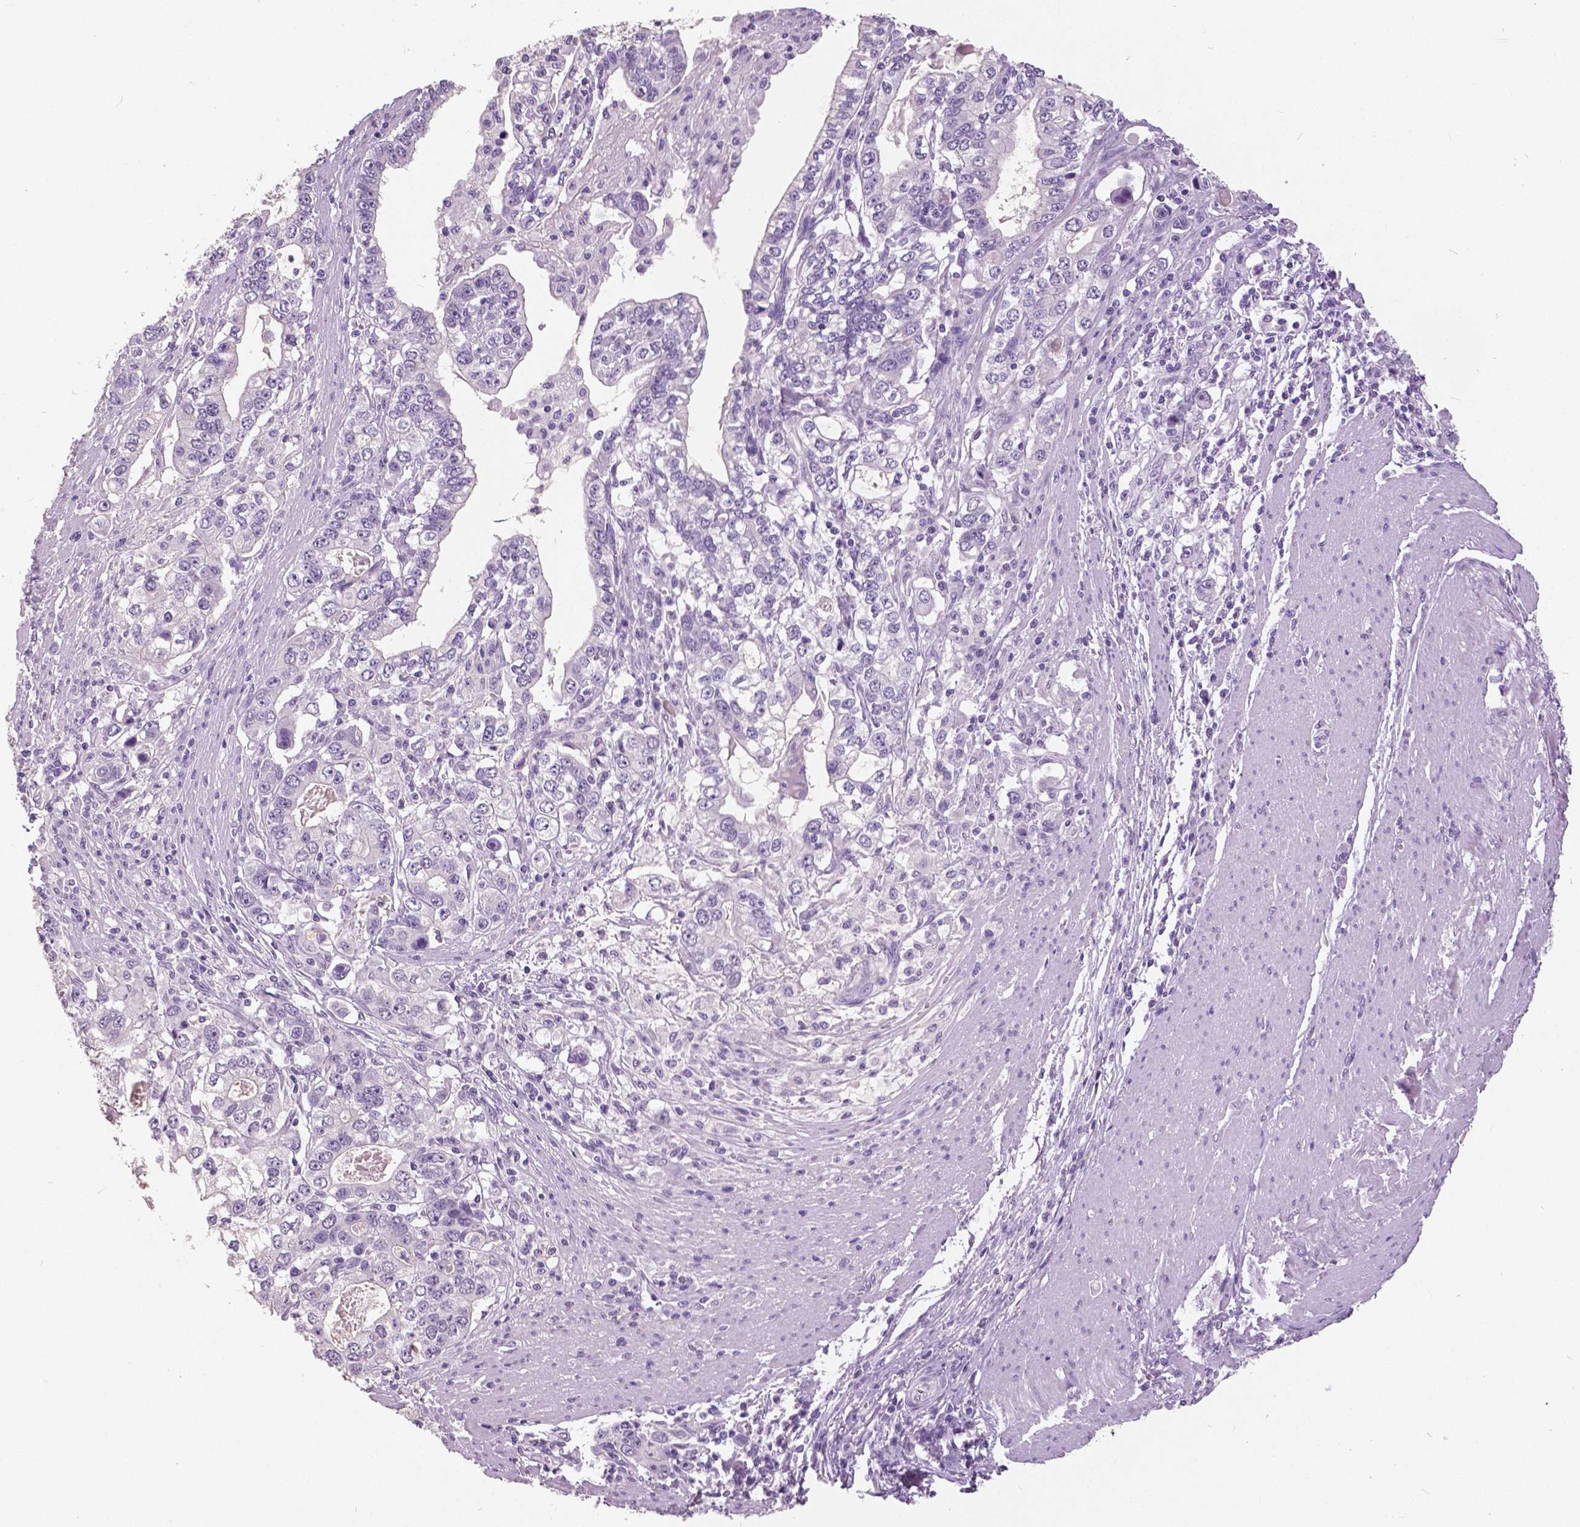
{"staining": {"intensity": "negative", "quantity": "none", "location": "none"}, "tissue": "stomach cancer", "cell_type": "Tumor cells", "image_type": "cancer", "snomed": [{"axis": "morphology", "description": "Adenocarcinoma, NOS"}, {"axis": "topography", "description": "Stomach, lower"}], "caption": "The photomicrograph demonstrates no significant expression in tumor cells of stomach cancer.", "gene": "GRIN2A", "patient": {"sex": "female", "age": 72}}